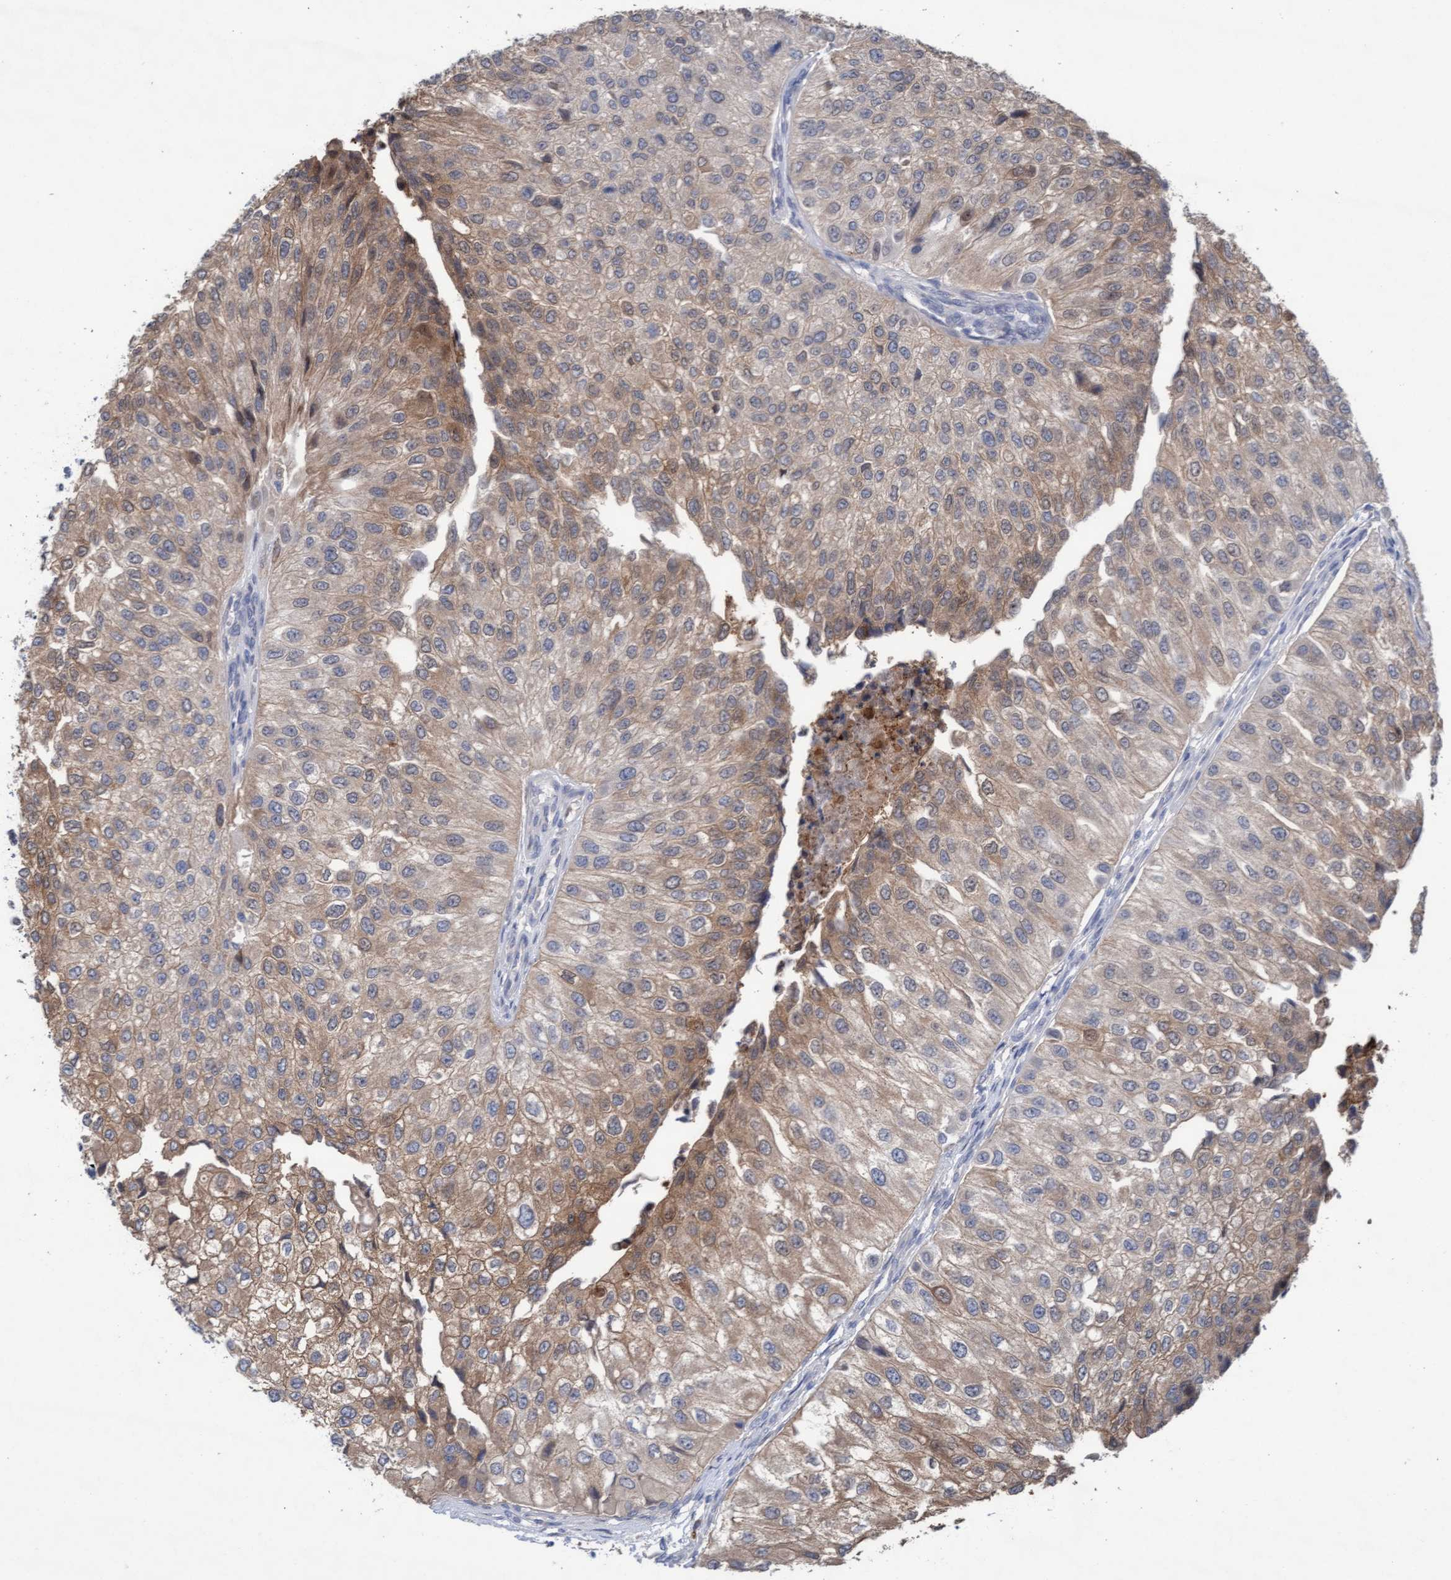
{"staining": {"intensity": "moderate", "quantity": ">75%", "location": "cytoplasmic/membranous"}, "tissue": "urothelial cancer", "cell_type": "Tumor cells", "image_type": "cancer", "snomed": [{"axis": "morphology", "description": "Urothelial carcinoma, High grade"}, {"axis": "topography", "description": "Kidney"}, {"axis": "topography", "description": "Urinary bladder"}], "caption": "Approximately >75% of tumor cells in human urothelial carcinoma (high-grade) exhibit moderate cytoplasmic/membranous protein expression as visualized by brown immunohistochemical staining.", "gene": "PLCD1", "patient": {"sex": "male", "age": 77}}